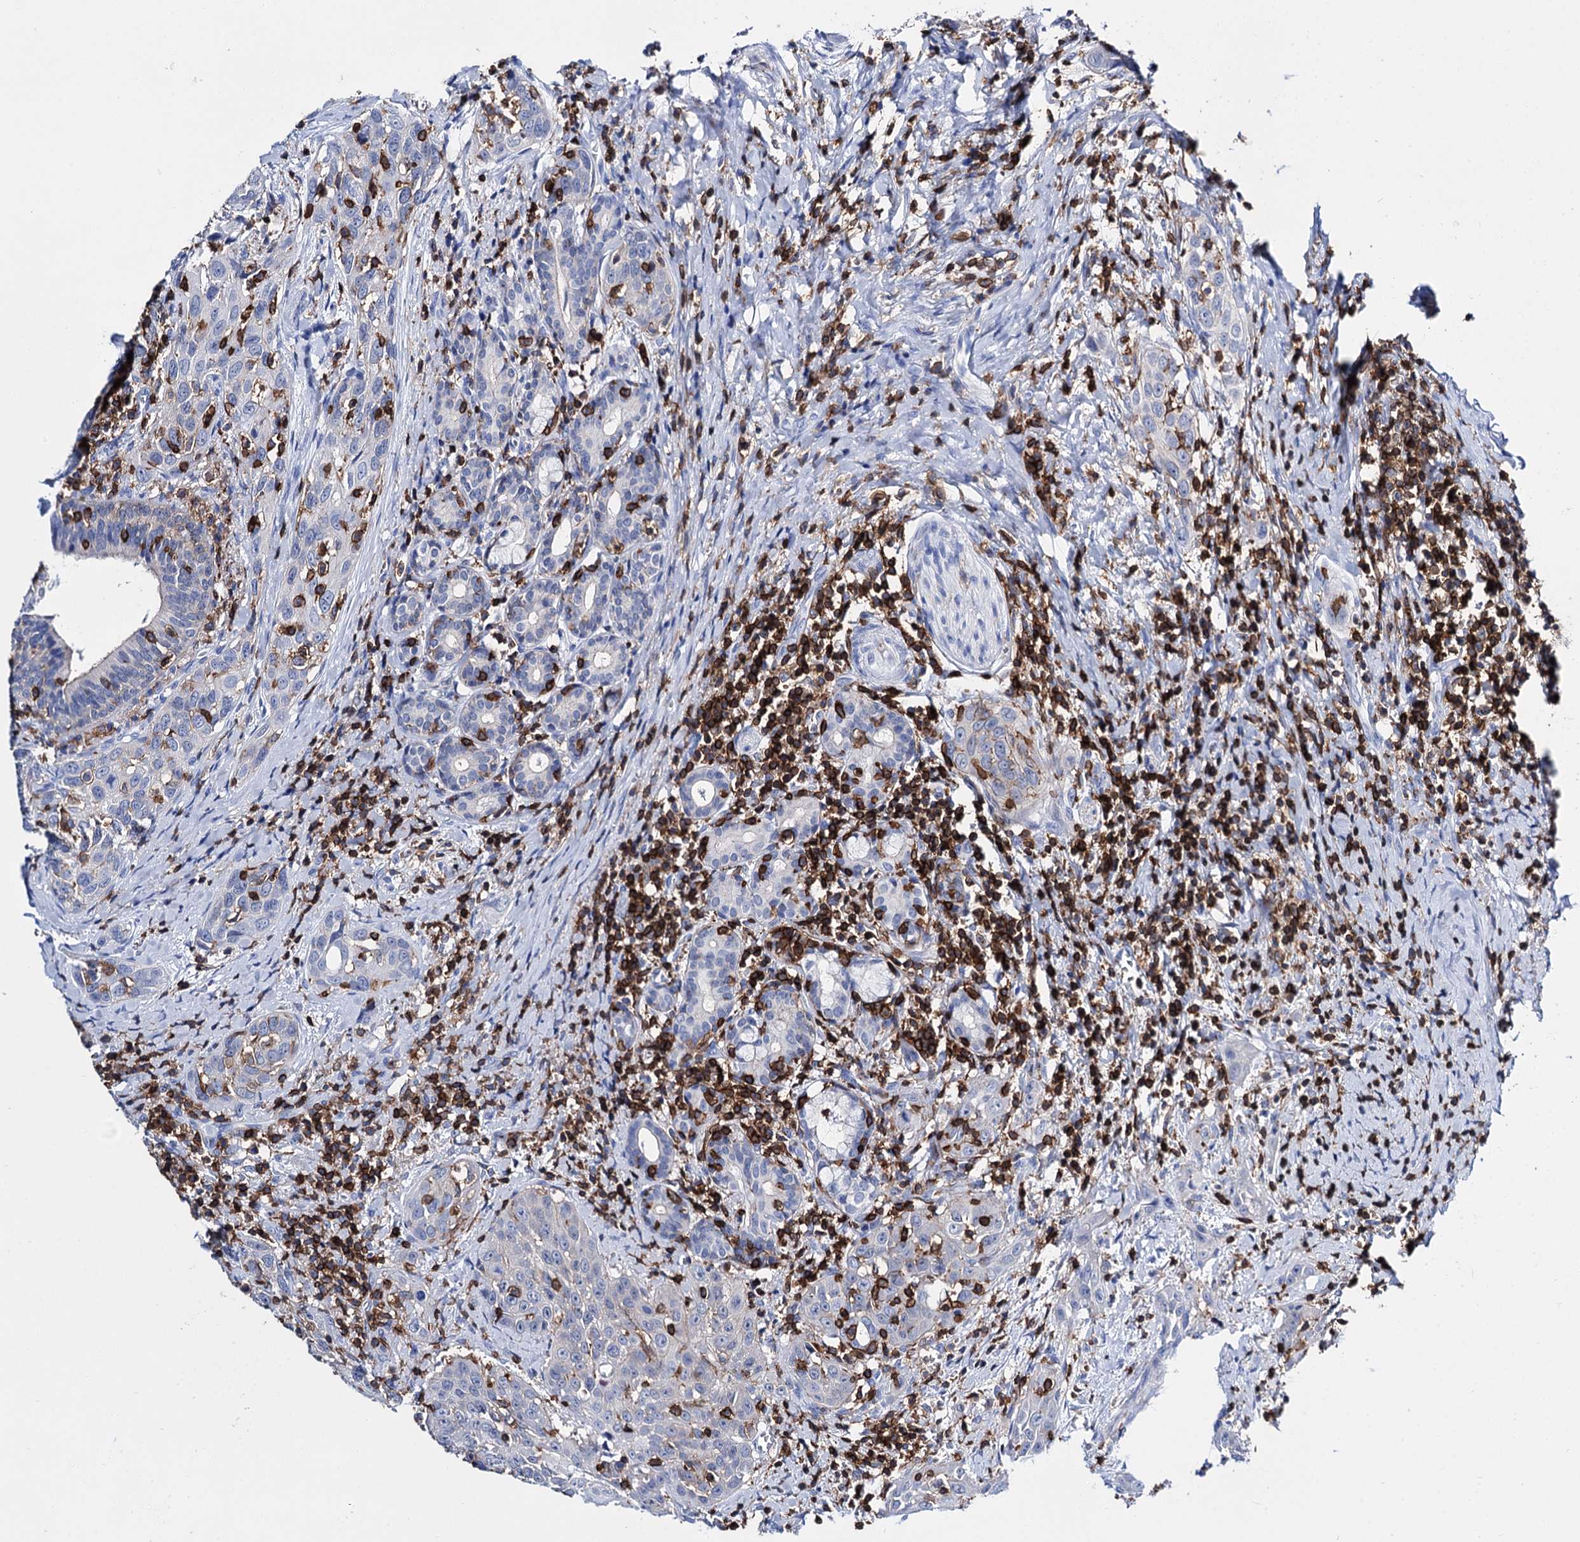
{"staining": {"intensity": "negative", "quantity": "none", "location": "none"}, "tissue": "head and neck cancer", "cell_type": "Tumor cells", "image_type": "cancer", "snomed": [{"axis": "morphology", "description": "Squamous cell carcinoma, NOS"}, {"axis": "topography", "description": "Oral tissue"}, {"axis": "topography", "description": "Head-Neck"}], "caption": "A histopathology image of head and neck cancer (squamous cell carcinoma) stained for a protein displays no brown staining in tumor cells.", "gene": "DEF6", "patient": {"sex": "female", "age": 50}}